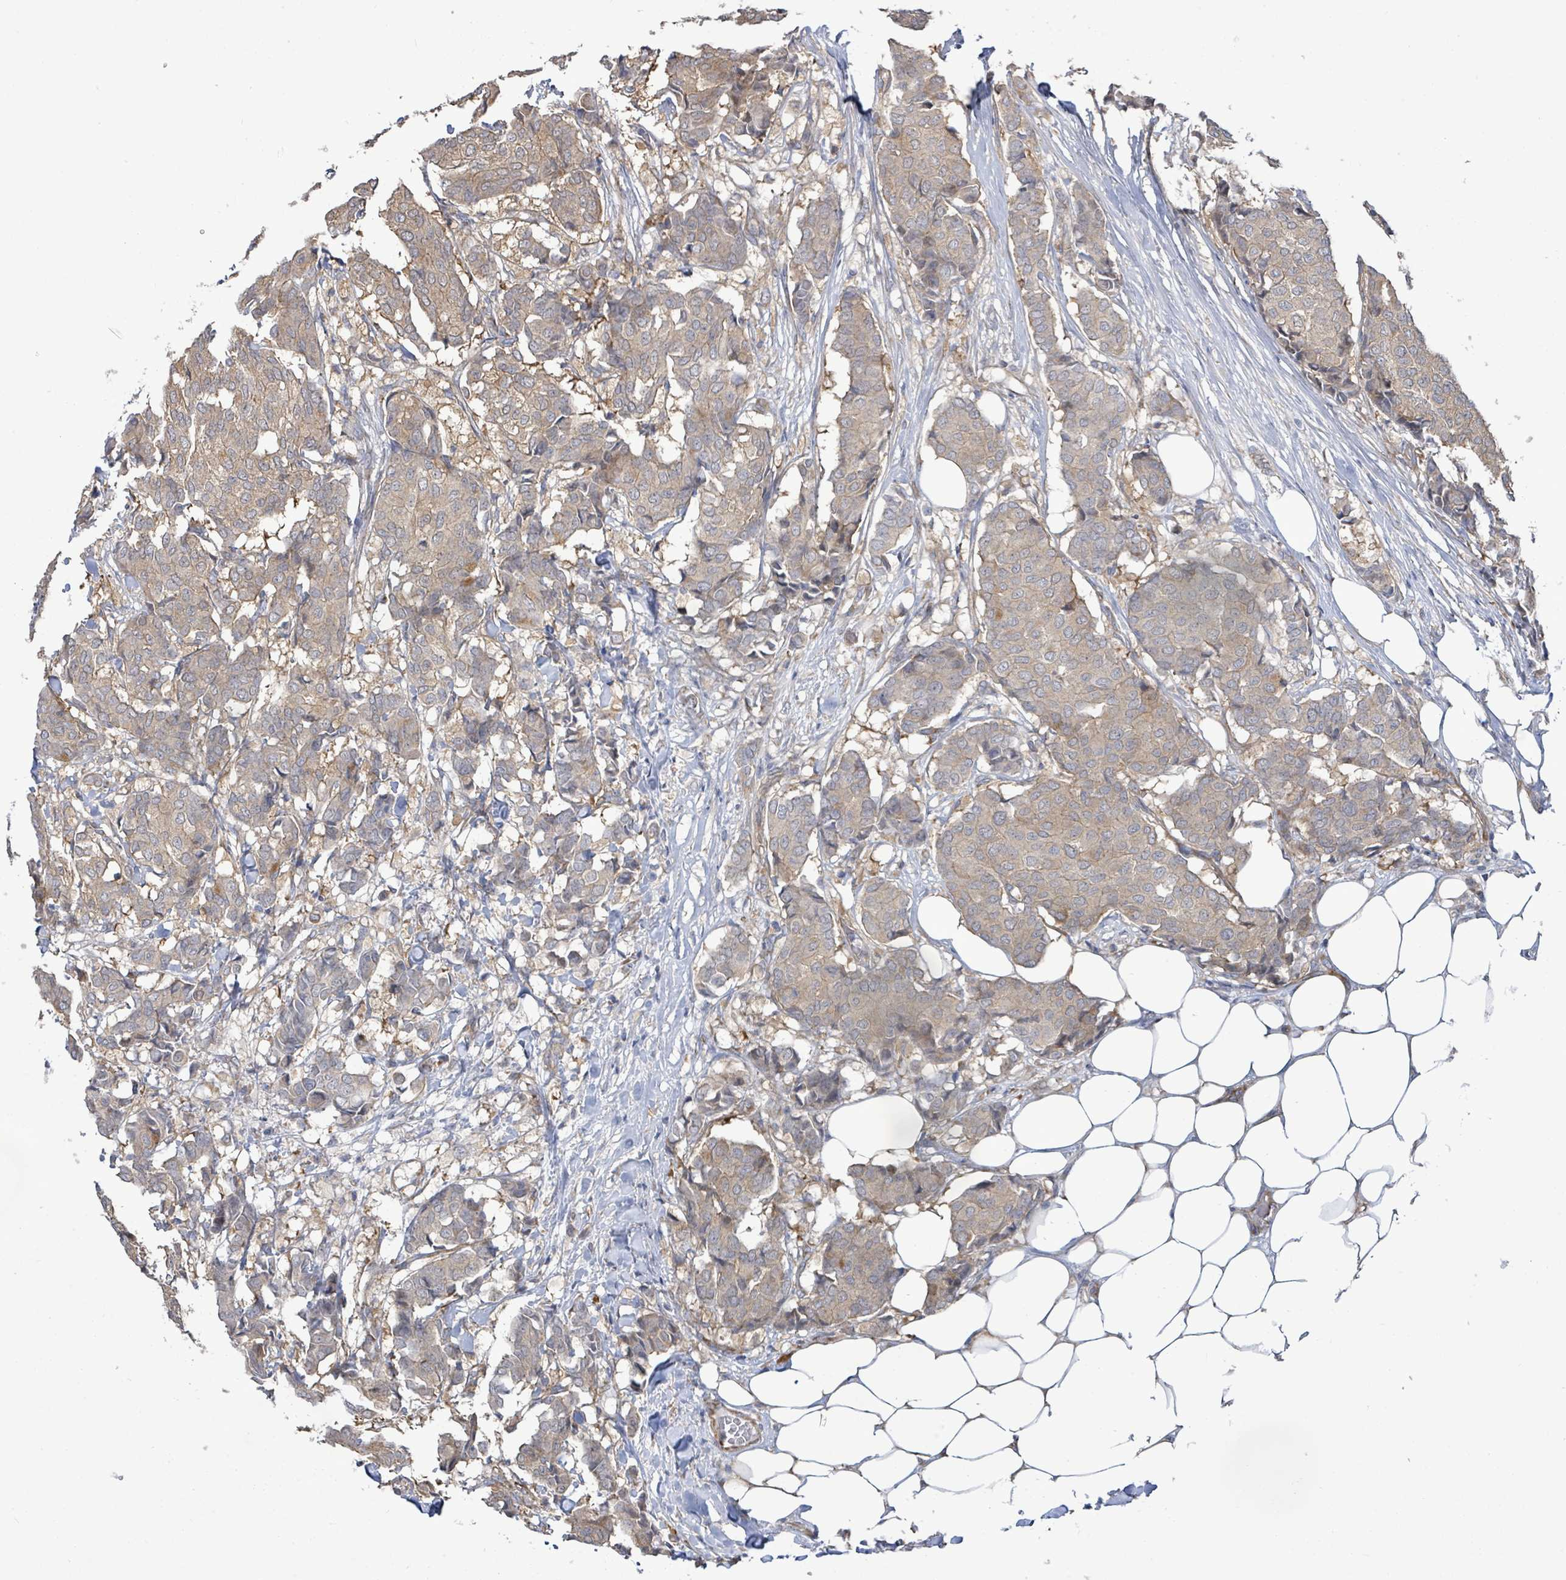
{"staining": {"intensity": "weak", "quantity": "25%-75%", "location": "cytoplasmic/membranous"}, "tissue": "breast cancer", "cell_type": "Tumor cells", "image_type": "cancer", "snomed": [{"axis": "morphology", "description": "Duct carcinoma"}, {"axis": "topography", "description": "Breast"}], "caption": "Invasive ductal carcinoma (breast) was stained to show a protein in brown. There is low levels of weak cytoplasmic/membranous expression in about 25%-75% of tumor cells.", "gene": "KBTBD11", "patient": {"sex": "female", "age": 75}}